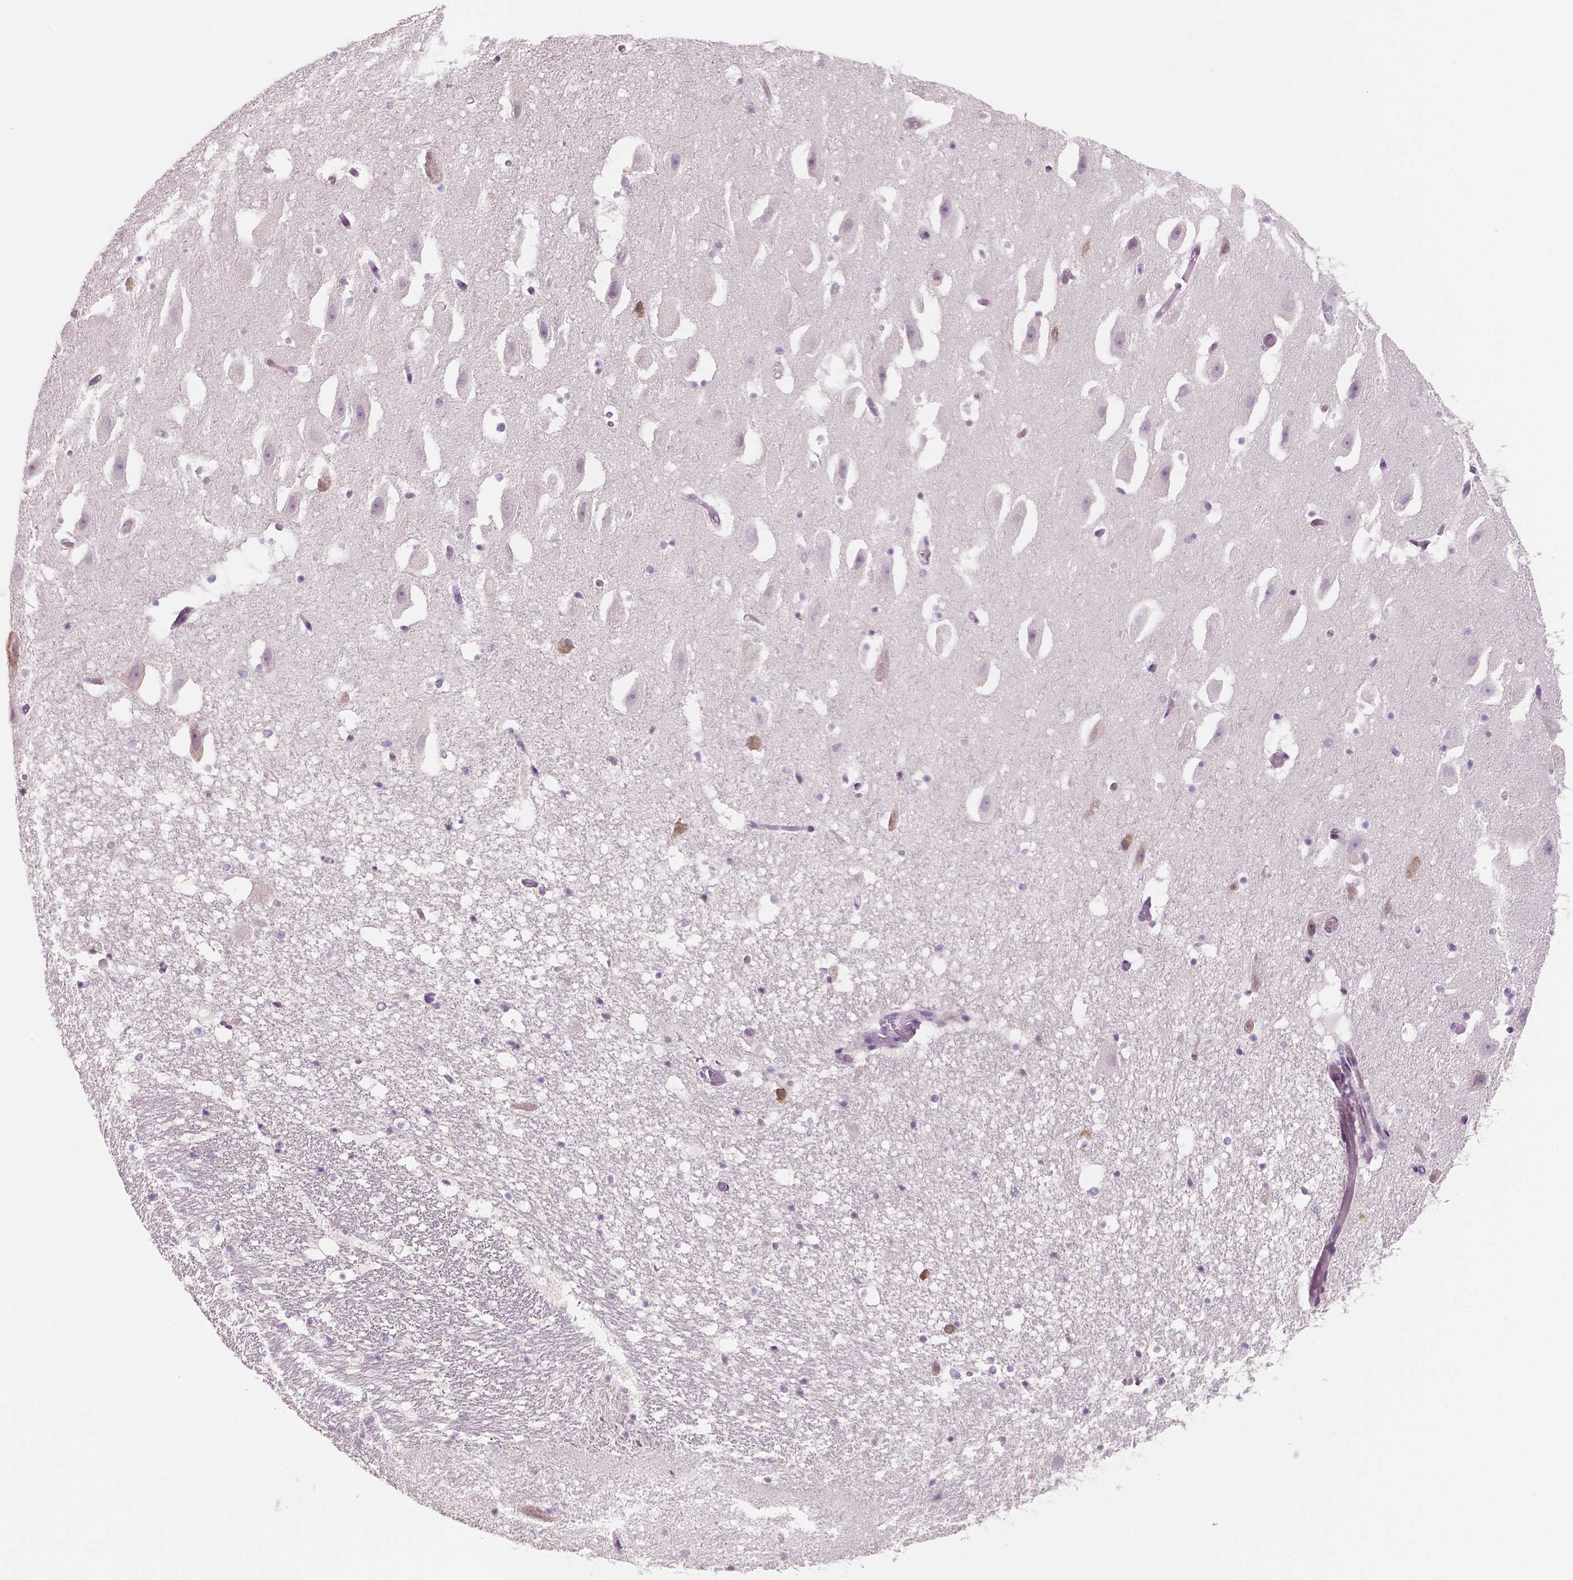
{"staining": {"intensity": "negative", "quantity": "none", "location": "none"}, "tissue": "hippocampus", "cell_type": "Glial cells", "image_type": "normal", "snomed": [{"axis": "morphology", "description": "Normal tissue, NOS"}, {"axis": "topography", "description": "Hippocampus"}], "caption": "This is an IHC image of normal hippocampus. There is no expression in glial cells.", "gene": "LSM14B", "patient": {"sex": "male", "age": 26}}